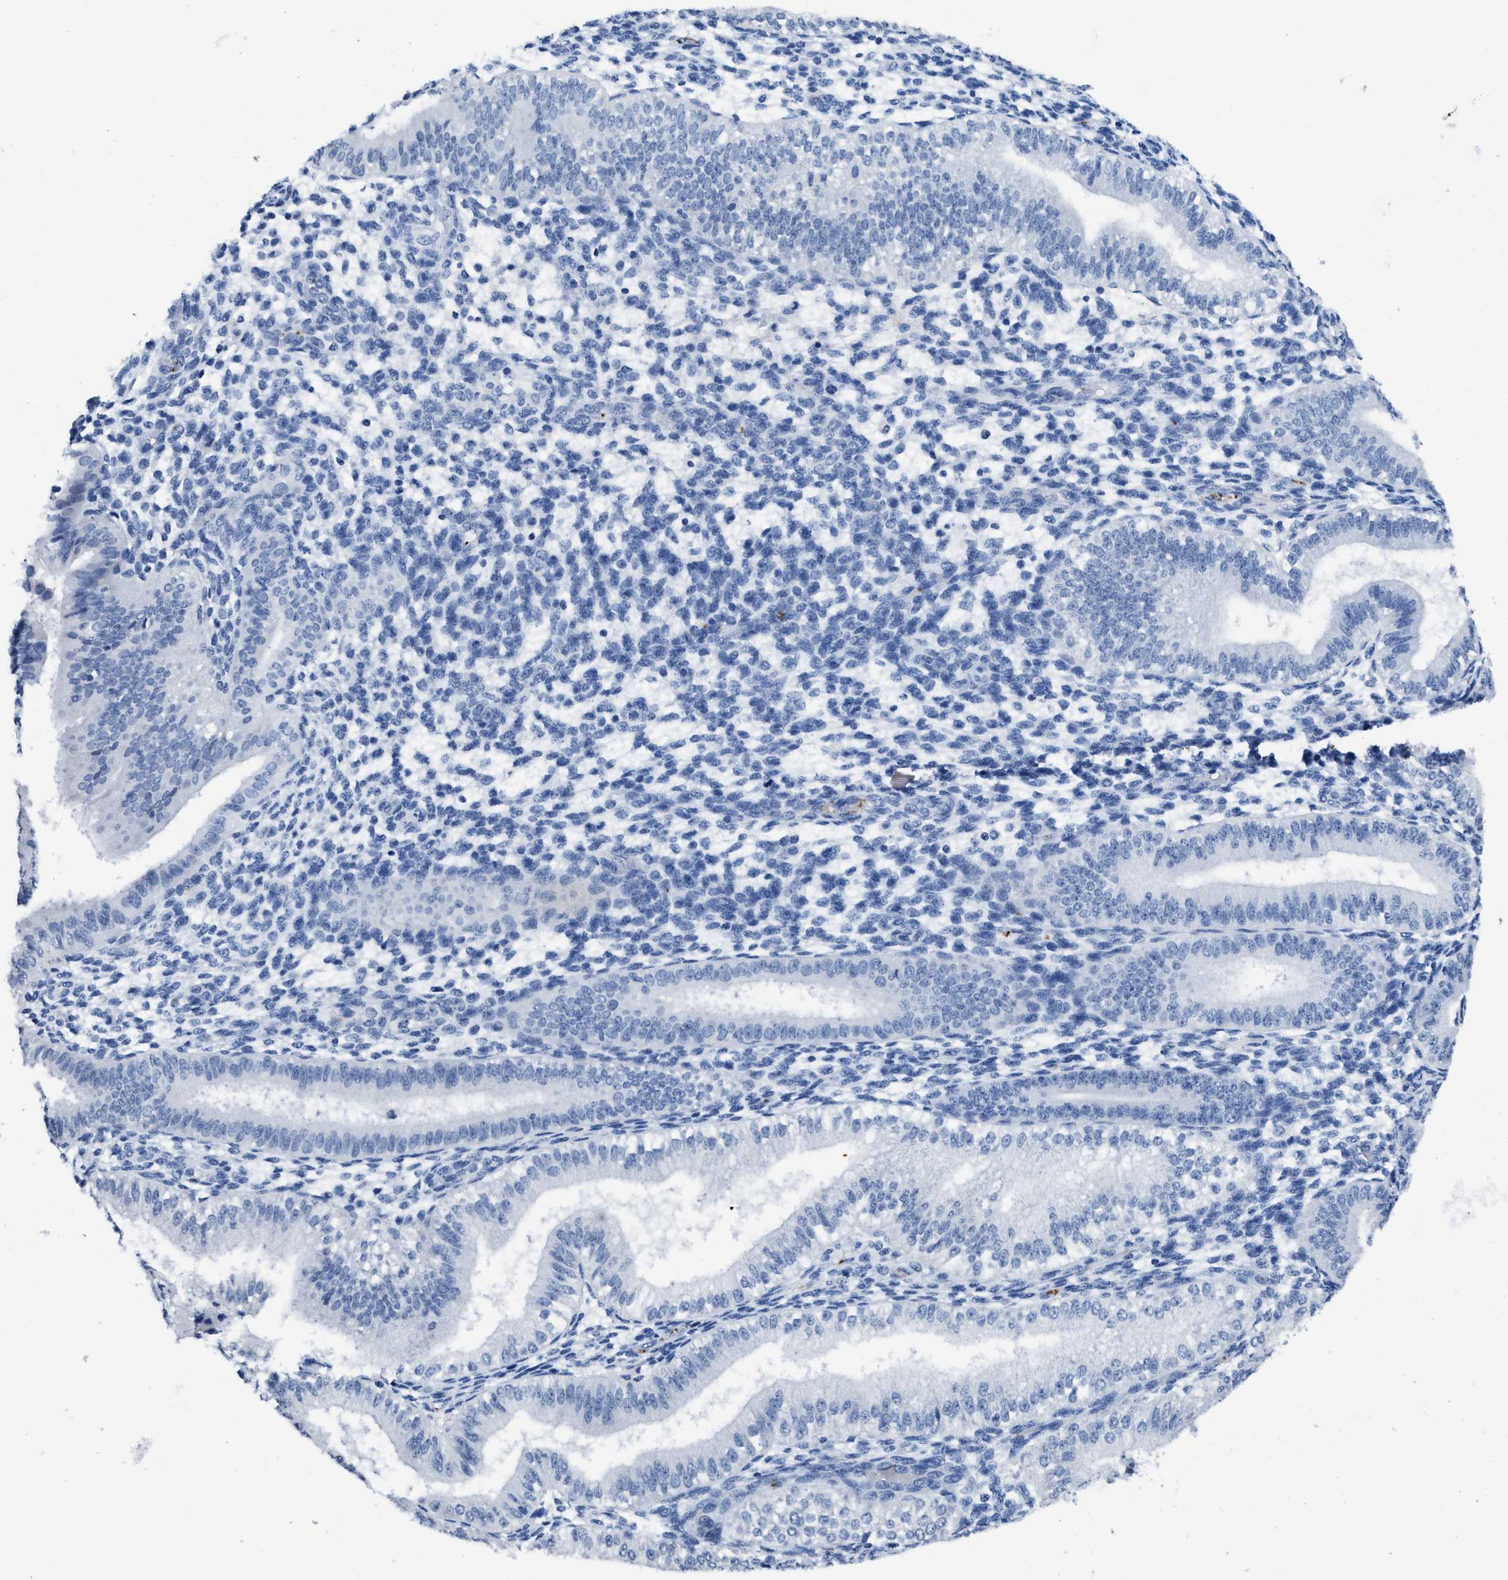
{"staining": {"intensity": "negative", "quantity": "none", "location": "none"}, "tissue": "endometrium", "cell_type": "Cells in endometrial stroma", "image_type": "normal", "snomed": [{"axis": "morphology", "description": "Normal tissue, NOS"}, {"axis": "topography", "description": "Endometrium"}], "caption": "The histopathology image exhibits no significant staining in cells in endometrial stroma of endometrium. (Brightfield microscopy of DAB immunohistochemistry at high magnification).", "gene": "ITGA2B", "patient": {"sex": "female", "age": 39}}